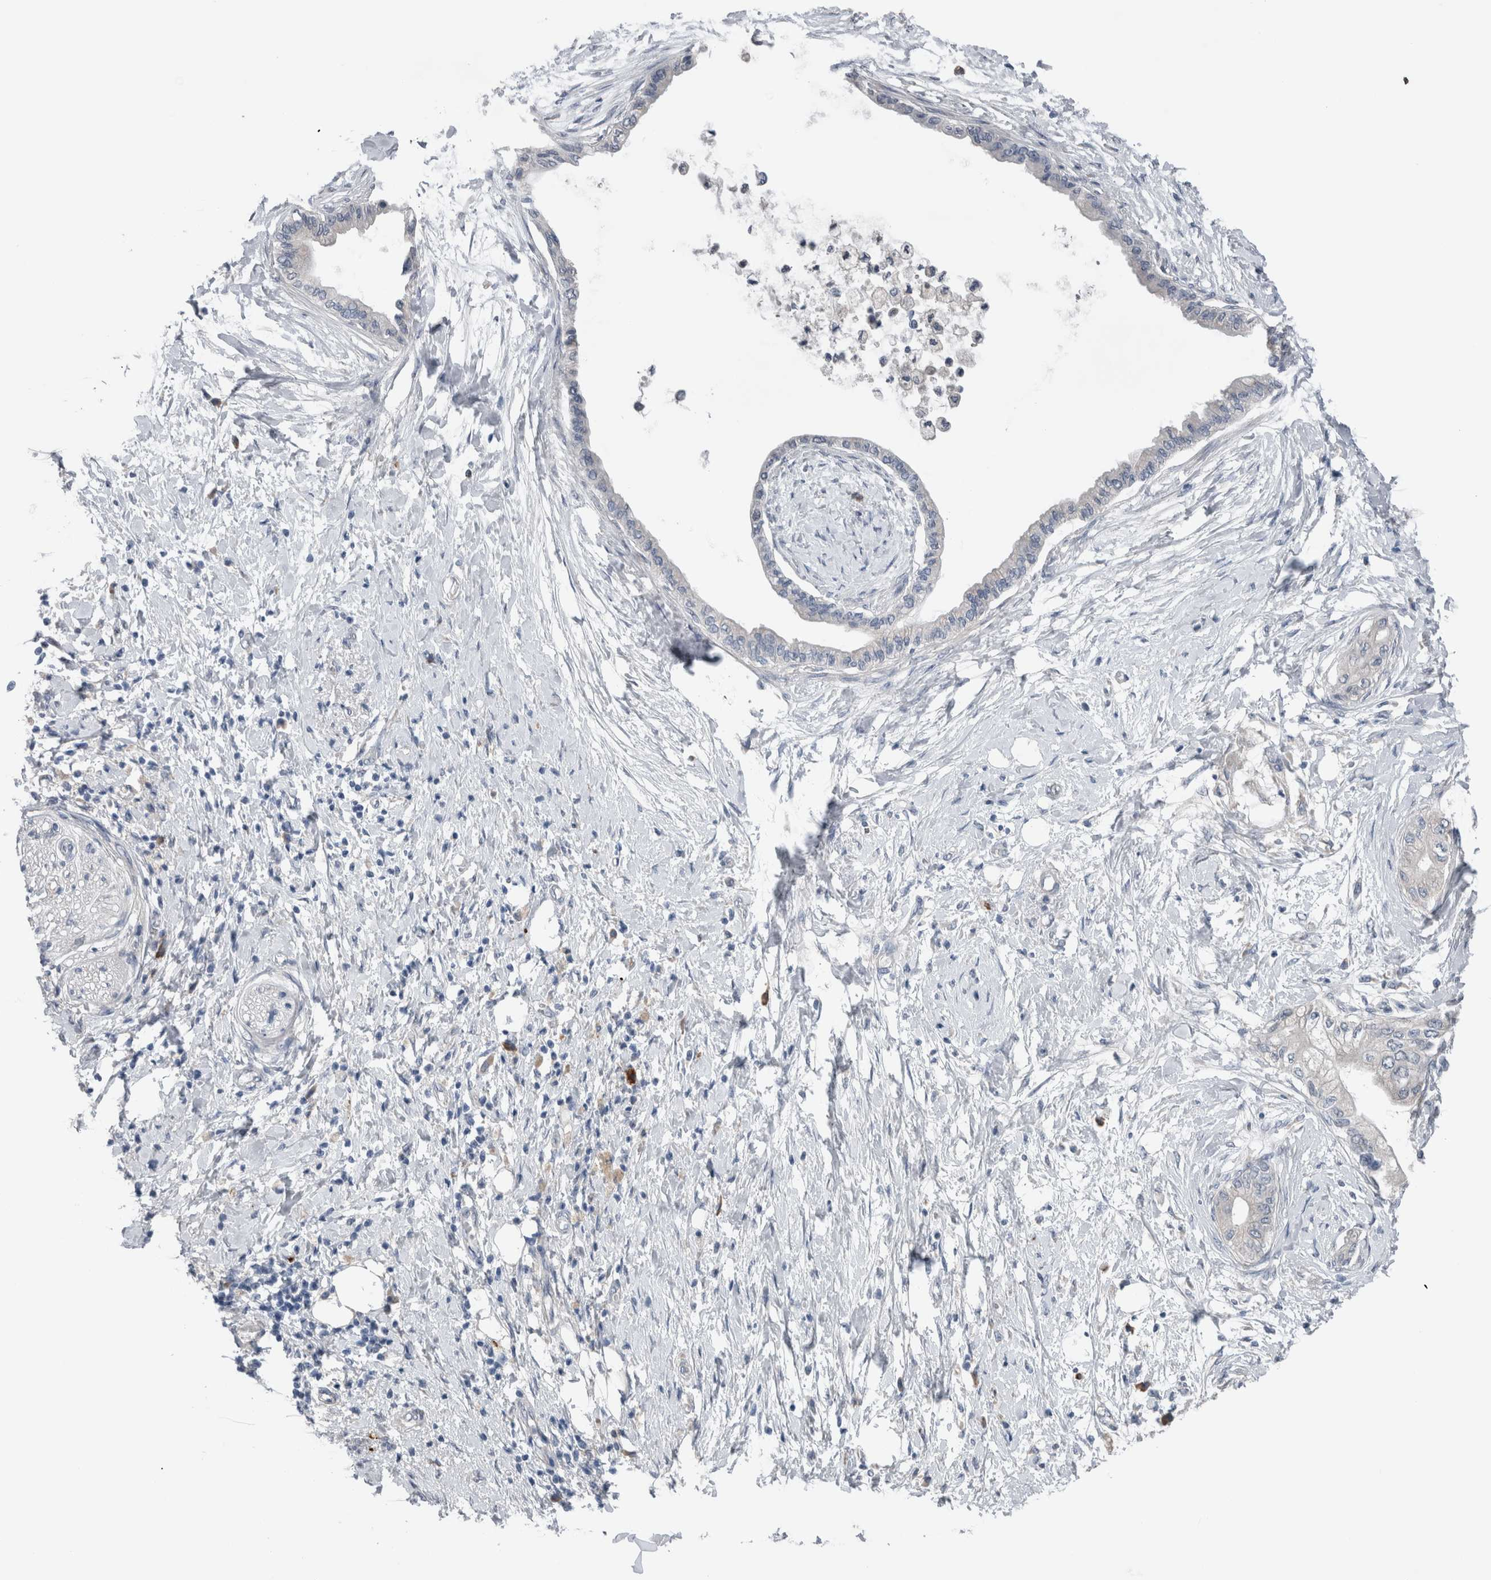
{"staining": {"intensity": "negative", "quantity": "none", "location": "none"}, "tissue": "pancreatic cancer", "cell_type": "Tumor cells", "image_type": "cancer", "snomed": [{"axis": "morphology", "description": "Normal tissue, NOS"}, {"axis": "morphology", "description": "Adenocarcinoma, NOS"}, {"axis": "topography", "description": "Pancreas"}, {"axis": "topography", "description": "Duodenum"}], "caption": "Human pancreatic cancer (adenocarcinoma) stained for a protein using IHC exhibits no expression in tumor cells.", "gene": "CRNN", "patient": {"sex": "female", "age": 60}}